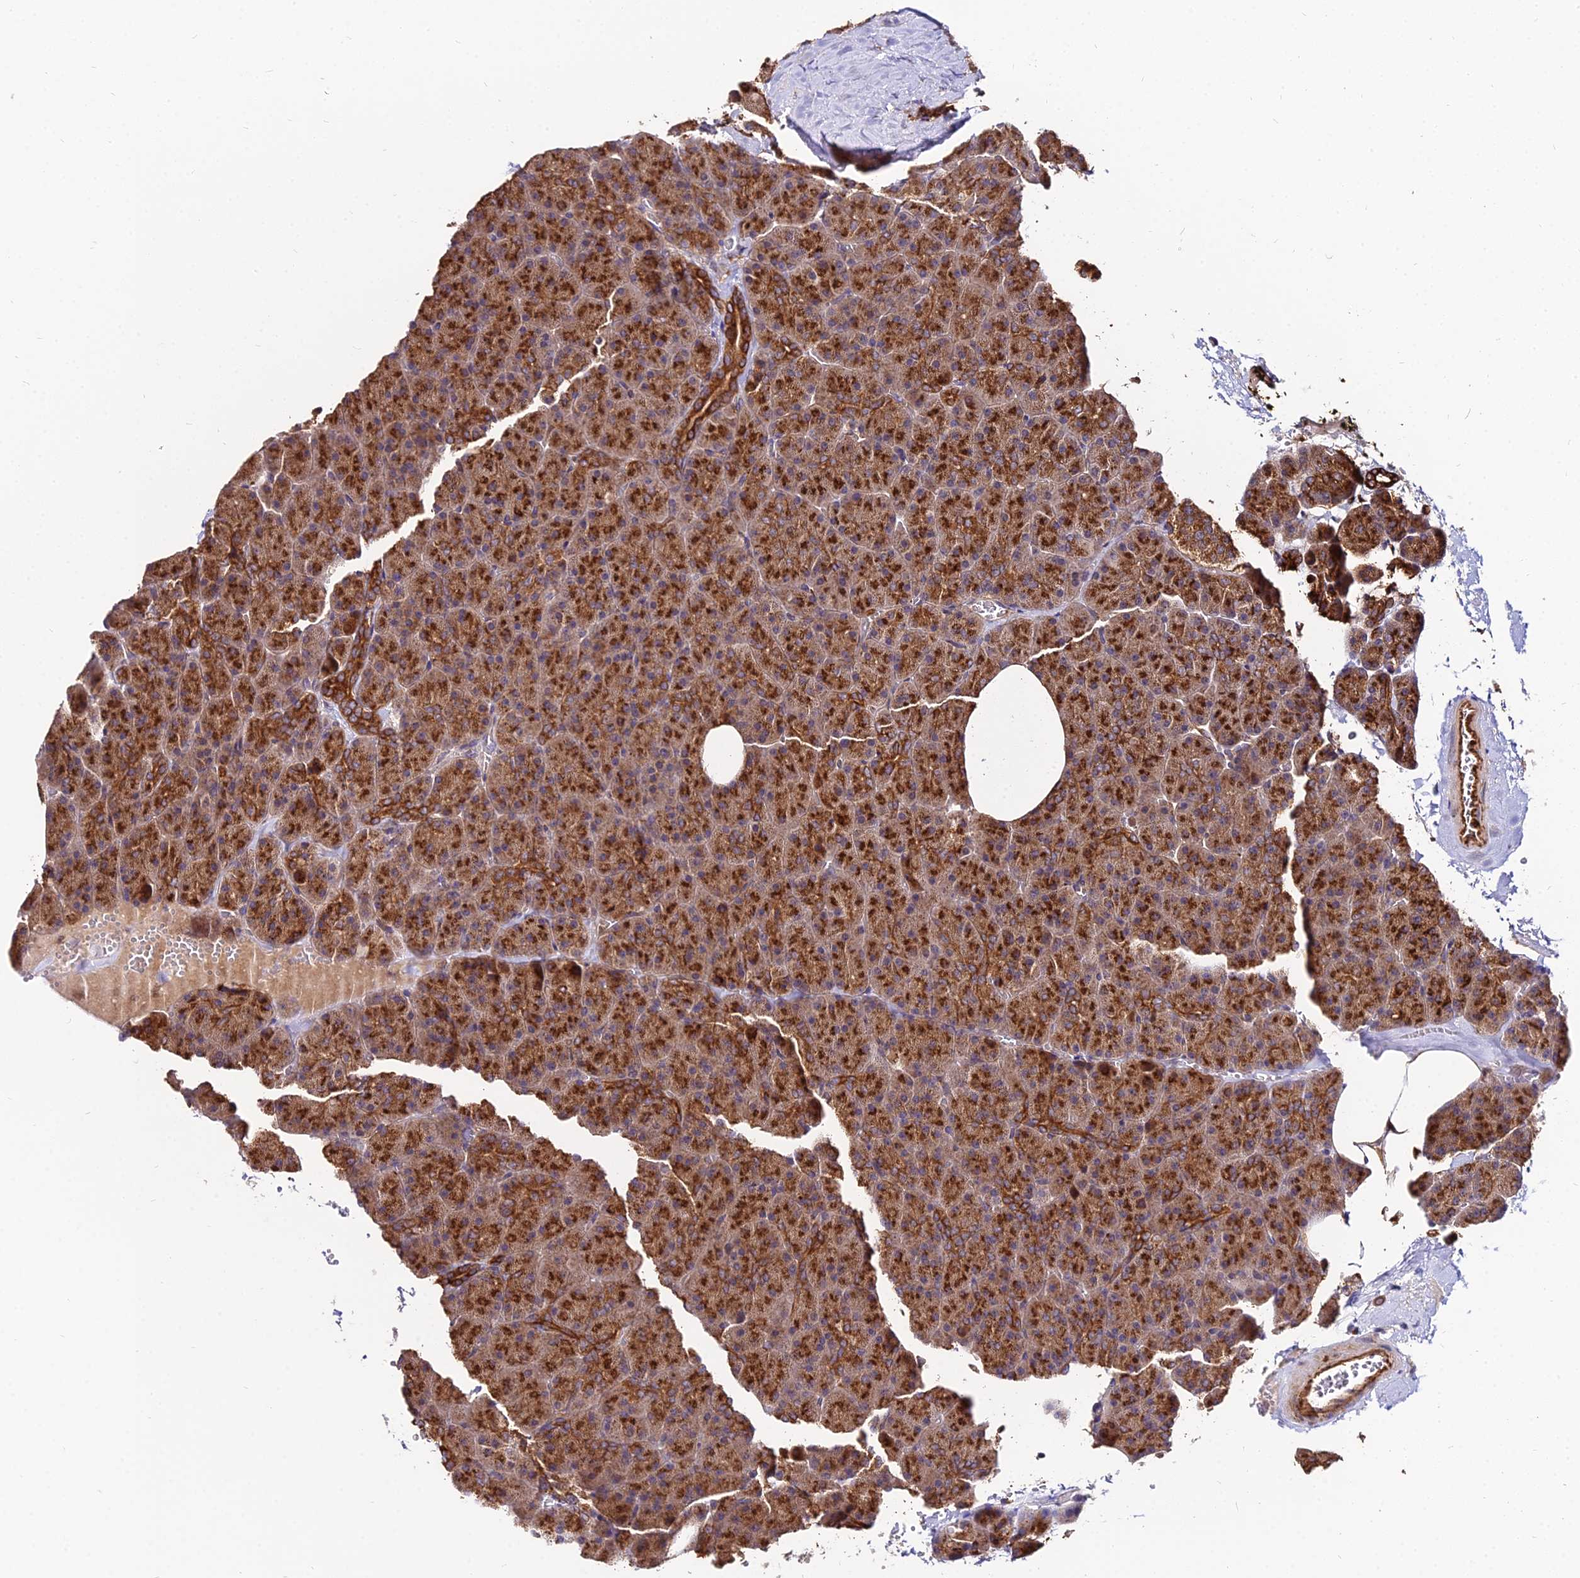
{"staining": {"intensity": "strong", "quantity": ">75%", "location": "cytoplasmic/membranous"}, "tissue": "pancreas", "cell_type": "Exocrine glandular cells", "image_type": "normal", "snomed": [{"axis": "morphology", "description": "Normal tissue, NOS"}, {"axis": "morphology", "description": "Carcinoid, malignant, NOS"}, {"axis": "topography", "description": "Pancreas"}], "caption": "Immunohistochemistry staining of benign pancreas, which reveals high levels of strong cytoplasmic/membranous staining in approximately >75% of exocrine glandular cells indicating strong cytoplasmic/membranous protein staining. The staining was performed using DAB (3,3'-diaminobenzidine) (brown) for protein detection and nuclei were counterstained in hematoxylin (blue).", "gene": "ENSG00000258465", "patient": {"sex": "female", "age": 35}}